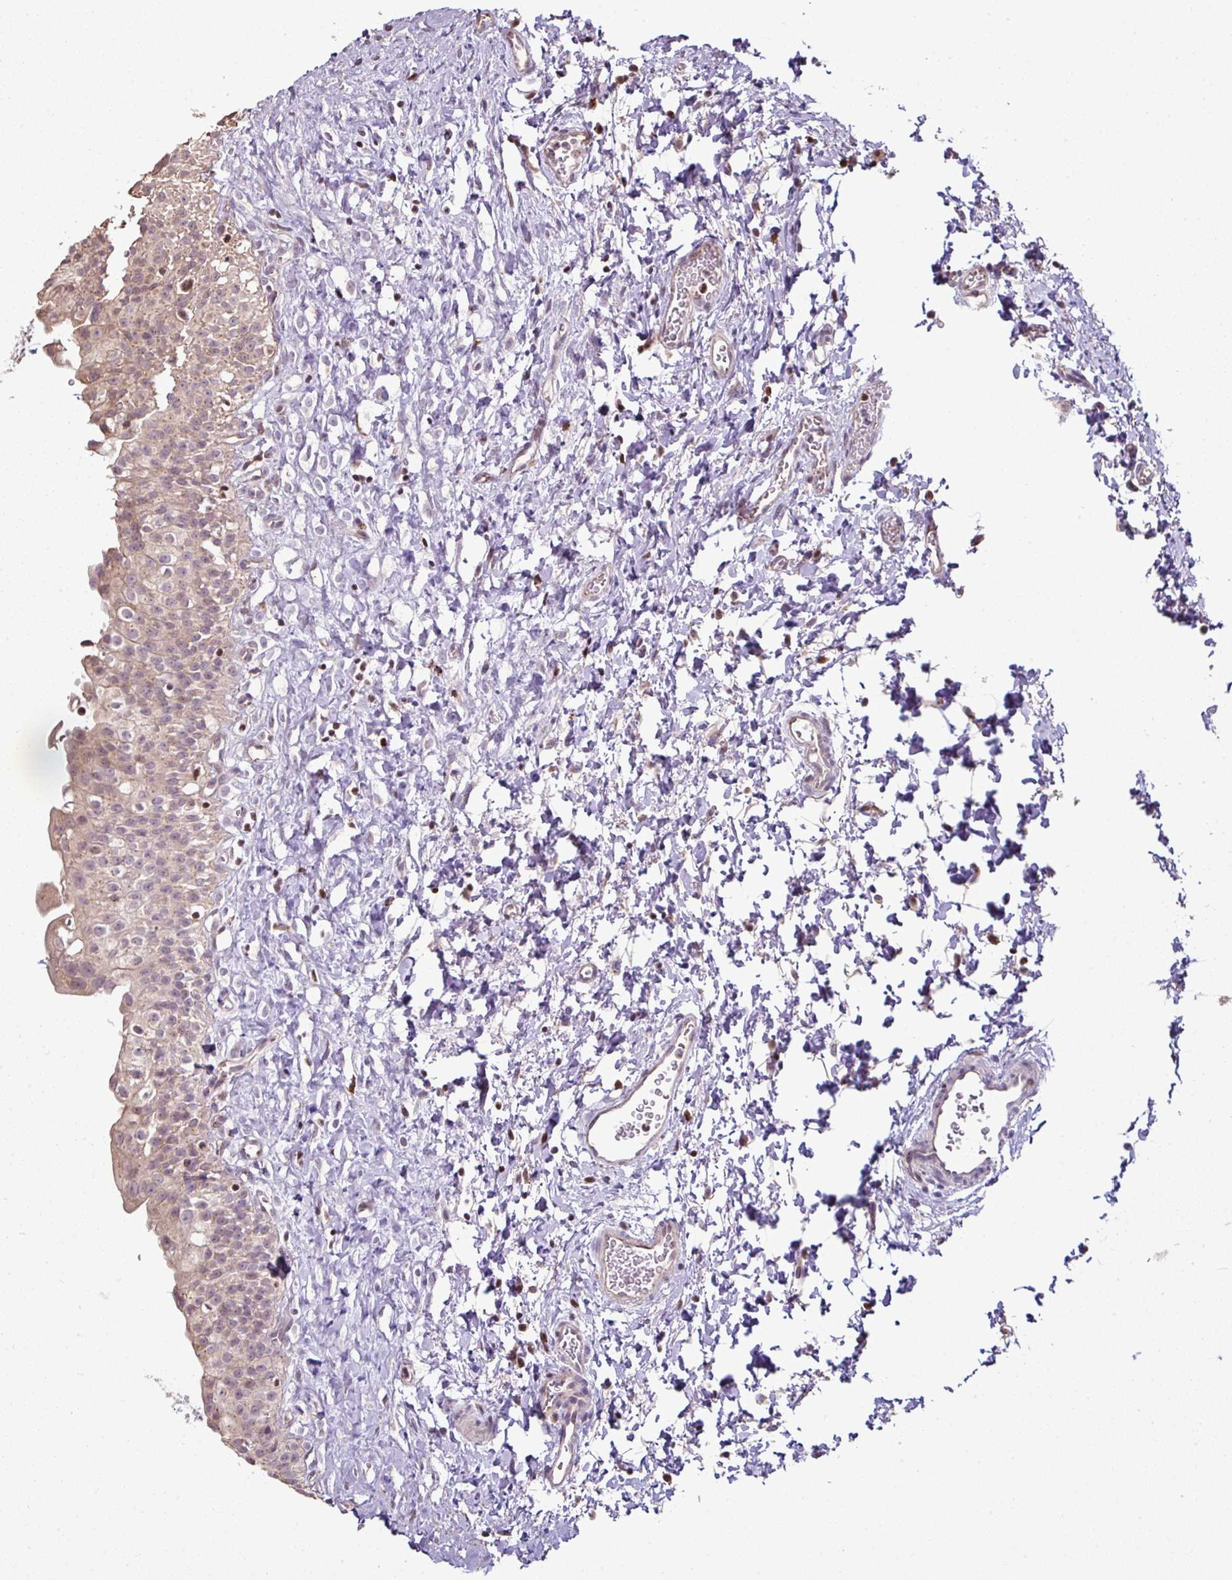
{"staining": {"intensity": "moderate", "quantity": "<25%", "location": "nuclear"}, "tissue": "urinary bladder", "cell_type": "Urothelial cells", "image_type": "normal", "snomed": [{"axis": "morphology", "description": "Normal tissue, NOS"}, {"axis": "topography", "description": "Urinary bladder"}], "caption": "The micrograph shows staining of benign urinary bladder, revealing moderate nuclear protein expression (brown color) within urothelial cells. (DAB (3,3'-diaminobenzidine) = brown stain, brightfield microscopy at high magnification).", "gene": "CXCR5", "patient": {"sex": "male", "age": 51}}